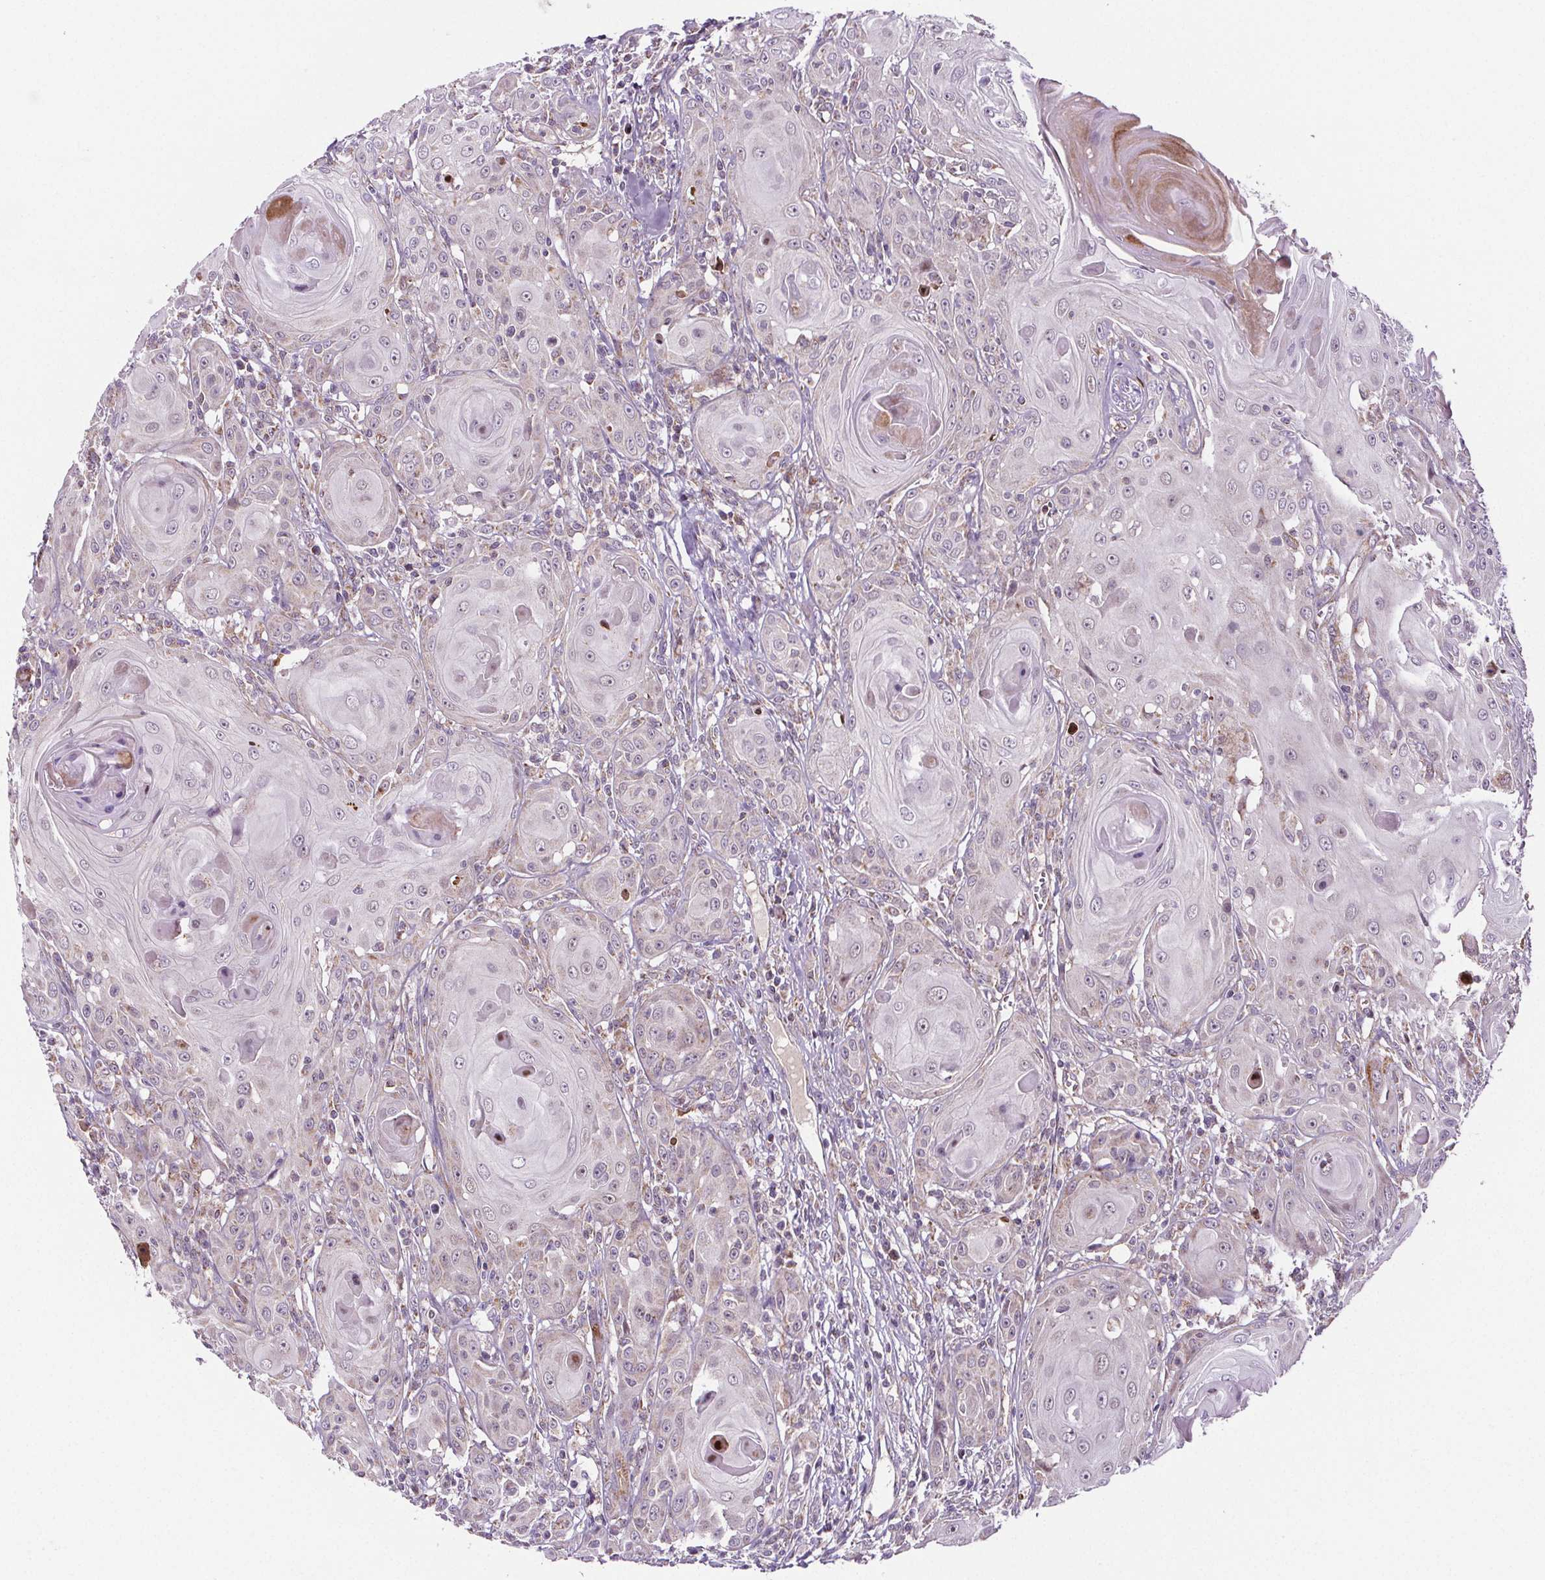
{"staining": {"intensity": "negative", "quantity": "none", "location": "none"}, "tissue": "head and neck cancer", "cell_type": "Tumor cells", "image_type": "cancer", "snomed": [{"axis": "morphology", "description": "Squamous cell carcinoma, NOS"}, {"axis": "topography", "description": "Head-Neck"}], "caption": "DAB immunohistochemical staining of human head and neck cancer demonstrates no significant staining in tumor cells.", "gene": "SUCLA2", "patient": {"sex": "female", "age": 80}}